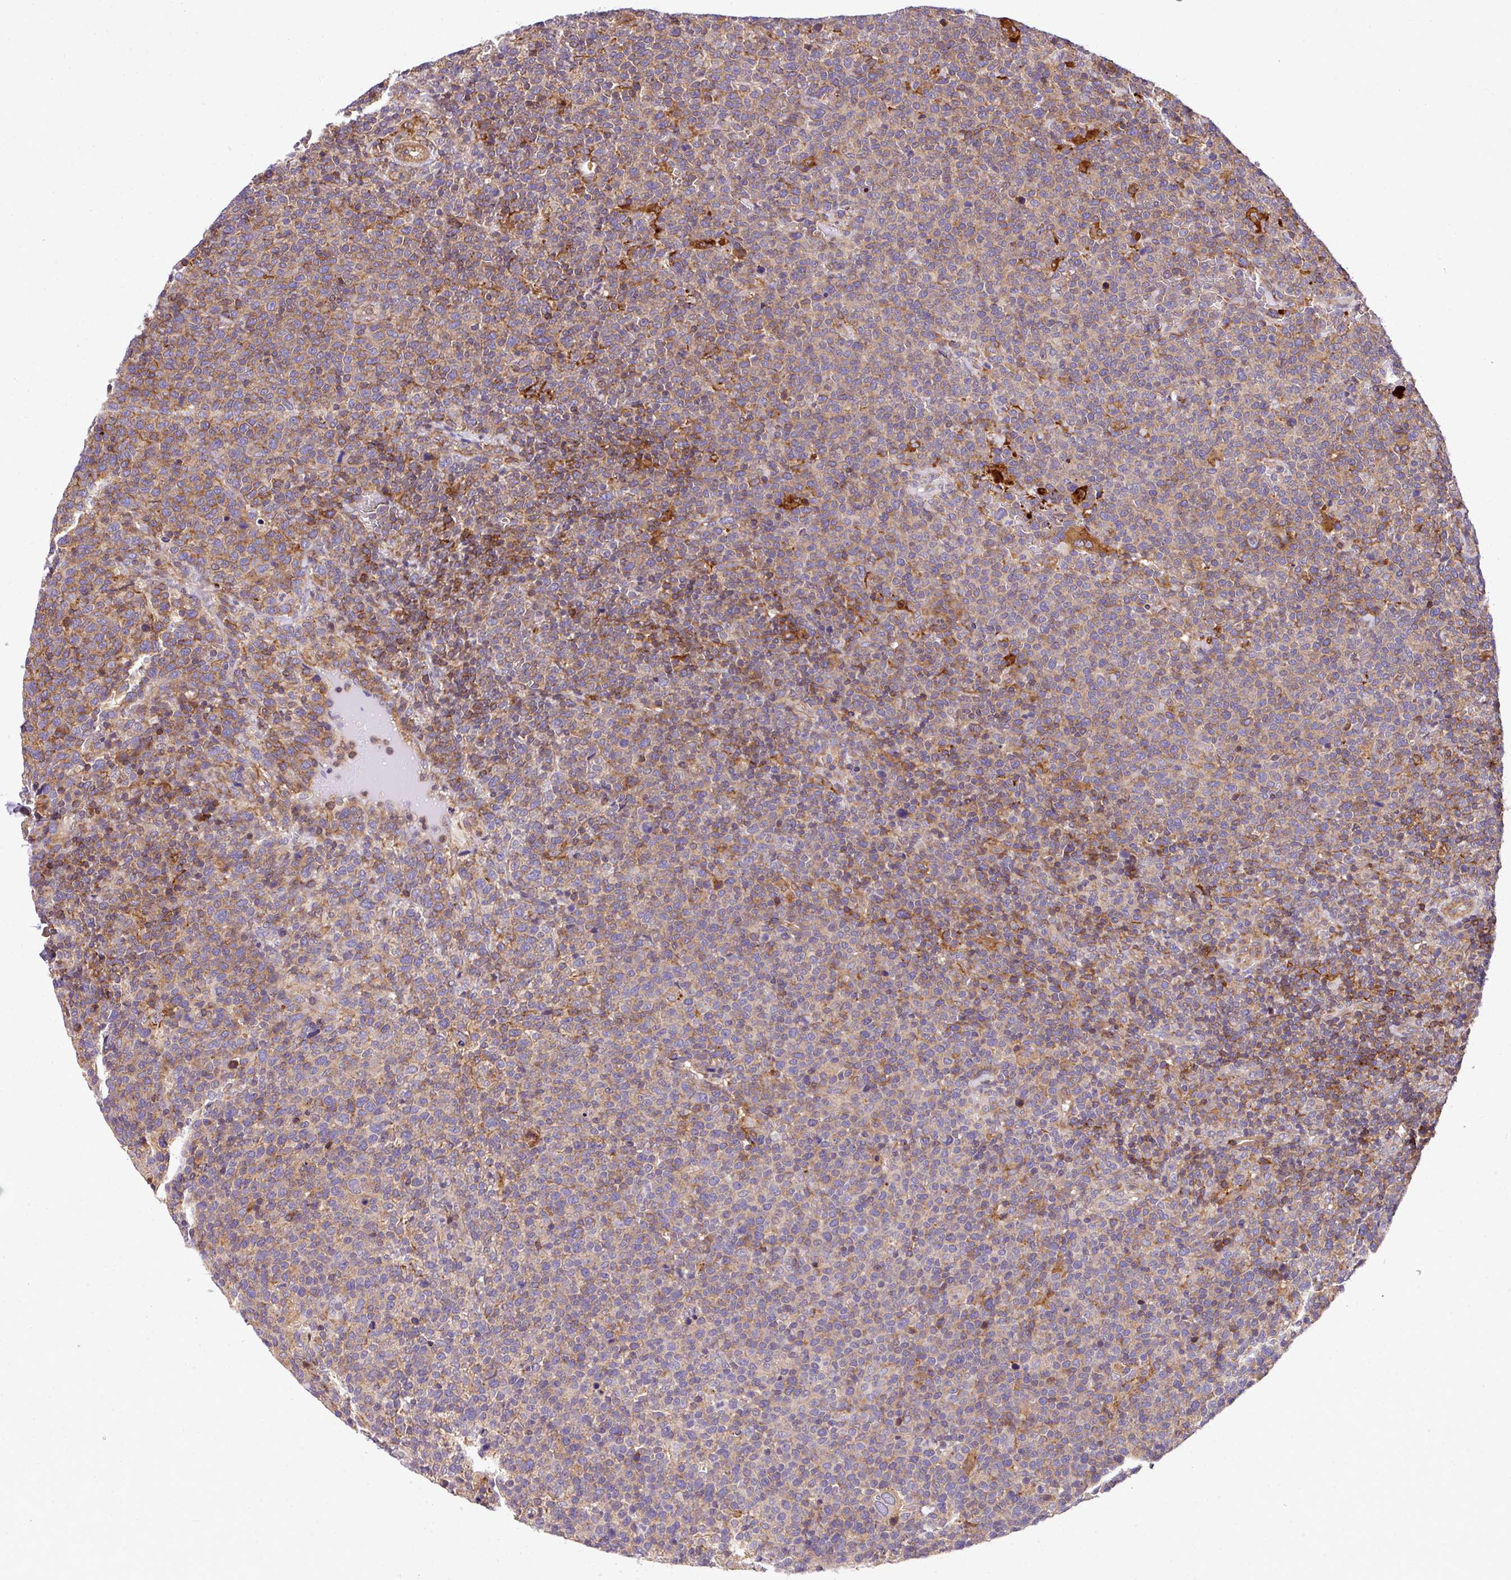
{"staining": {"intensity": "weak", "quantity": "25%-75%", "location": "cytoplasmic/membranous"}, "tissue": "lymphoma", "cell_type": "Tumor cells", "image_type": "cancer", "snomed": [{"axis": "morphology", "description": "Malignant lymphoma, non-Hodgkin's type, High grade"}, {"axis": "topography", "description": "Lymph node"}], "caption": "This is an image of IHC staining of malignant lymphoma, non-Hodgkin's type (high-grade), which shows weak positivity in the cytoplasmic/membranous of tumor cells.", "gene": "CASS4", "patient": {"sex": "male", "age": 61}}